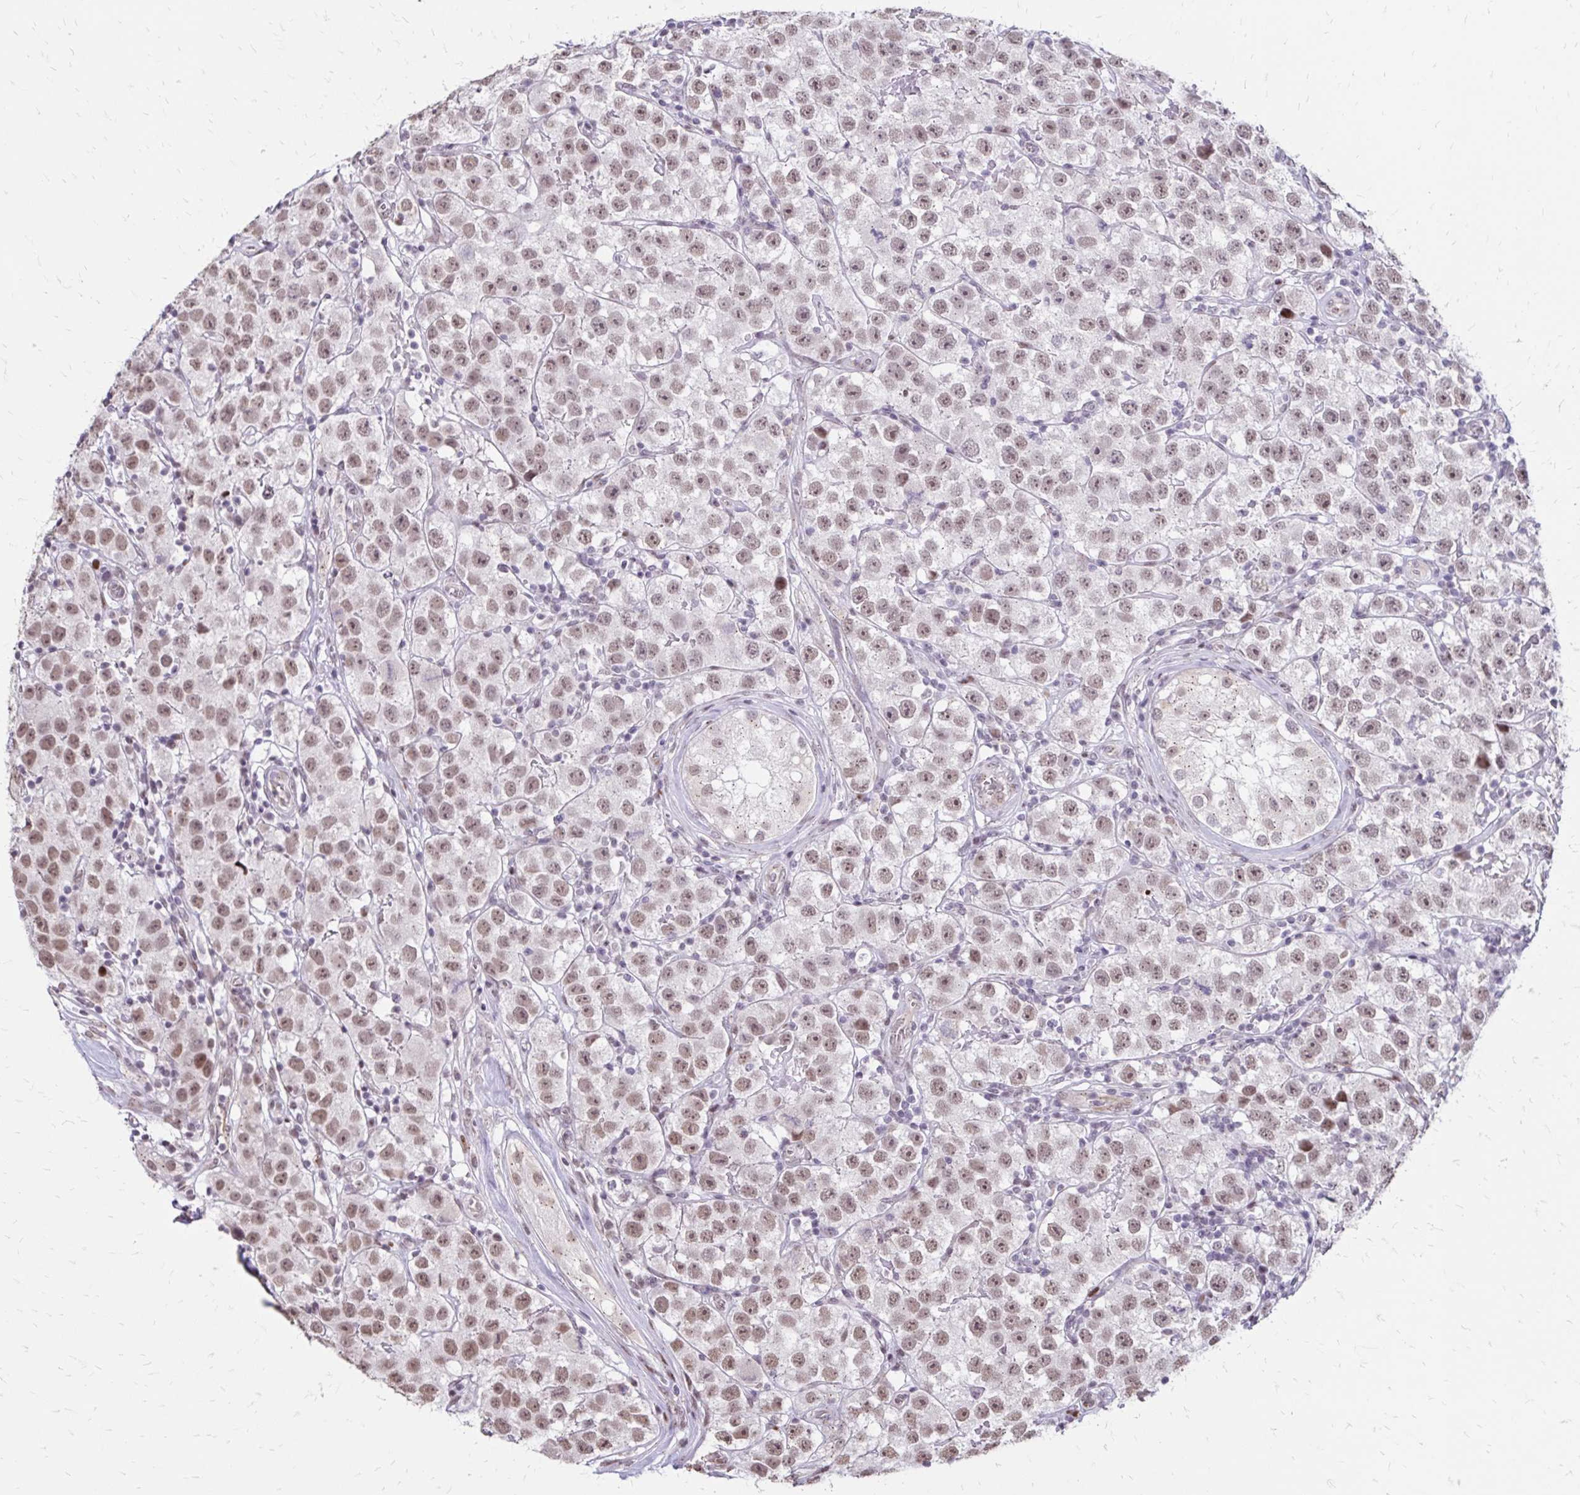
{"staining": {"intensity": "moderate", "quantity": ">75%", "location": "nuclear"}, "tissue": "testis cancer", "cell_type": "Tumor cells", "image_type": "cancer", "snomed": [{"axis": "morphology", "description": "Seminoma, NOS"}, {"axis": "topography", "description": "Testis"}], "caption": "DAB immunohistochemical staining of seminoma (testis) exhibits moderate nuclear protein staining in approximately >75% of tumor cells.", "gene": "TOB1", "patient": {"sex": "male", "age": 34}}